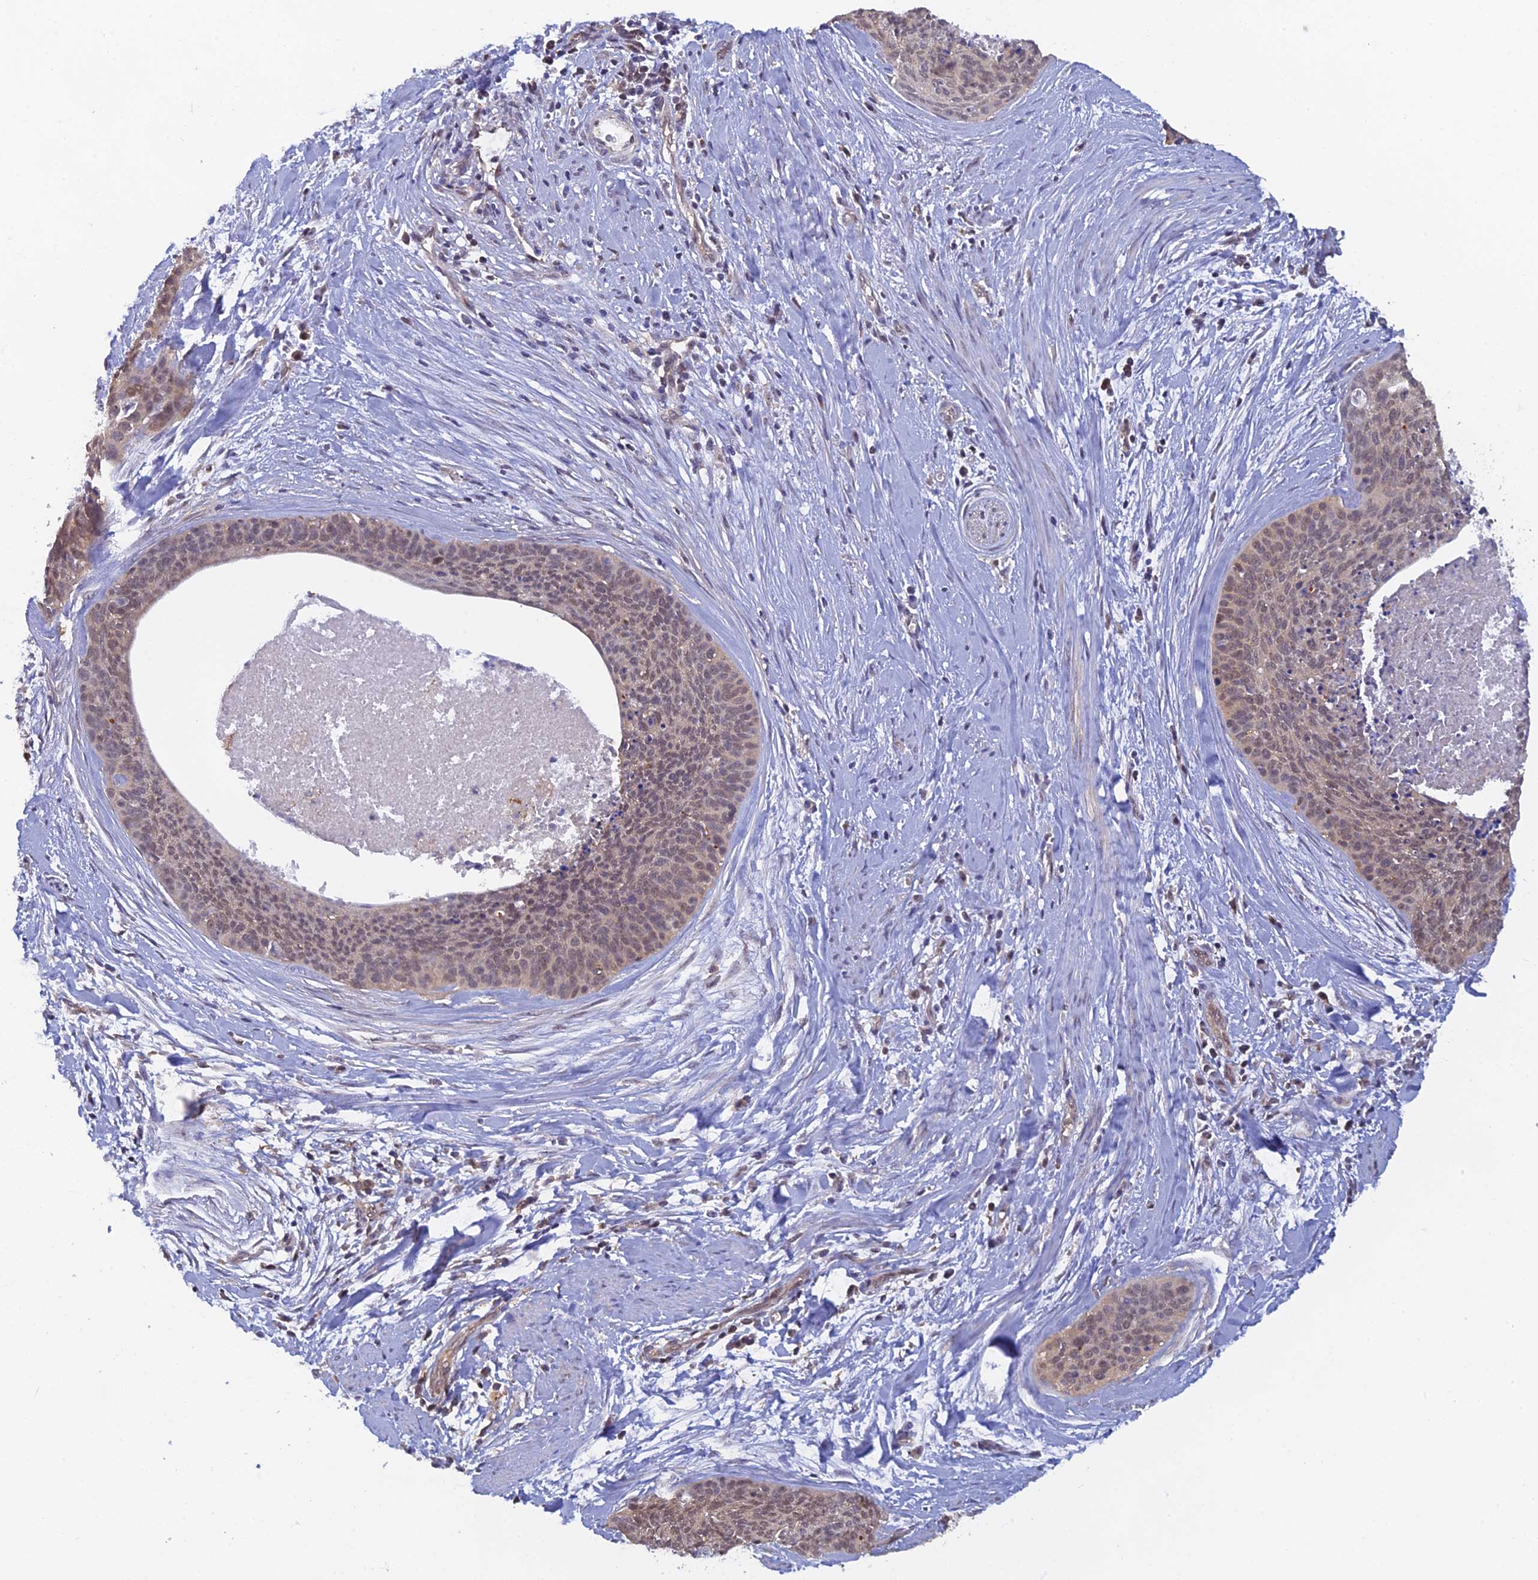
{"staining": {"intensity": "moderate", "quantity": ">75%", "location": "nuclear"}, "tissue": "cervical cancer", "cell_type": "Tumor cells", "image_type": "cancer", "snomed": [{"axis": "morphology", "description": "Squamous cell carcinoma, NOS"}, {"axis": "topography", "description": "Cervix"}], "caption": "High-power microscopy captured an immunohistochemistry micrograph of cervical squamous cell carcinoma, revealing moderate nuclear staining in about >75% of tumor cells.", "gene": "HINT1", "patient": {"sex": "female", "age": 55}}